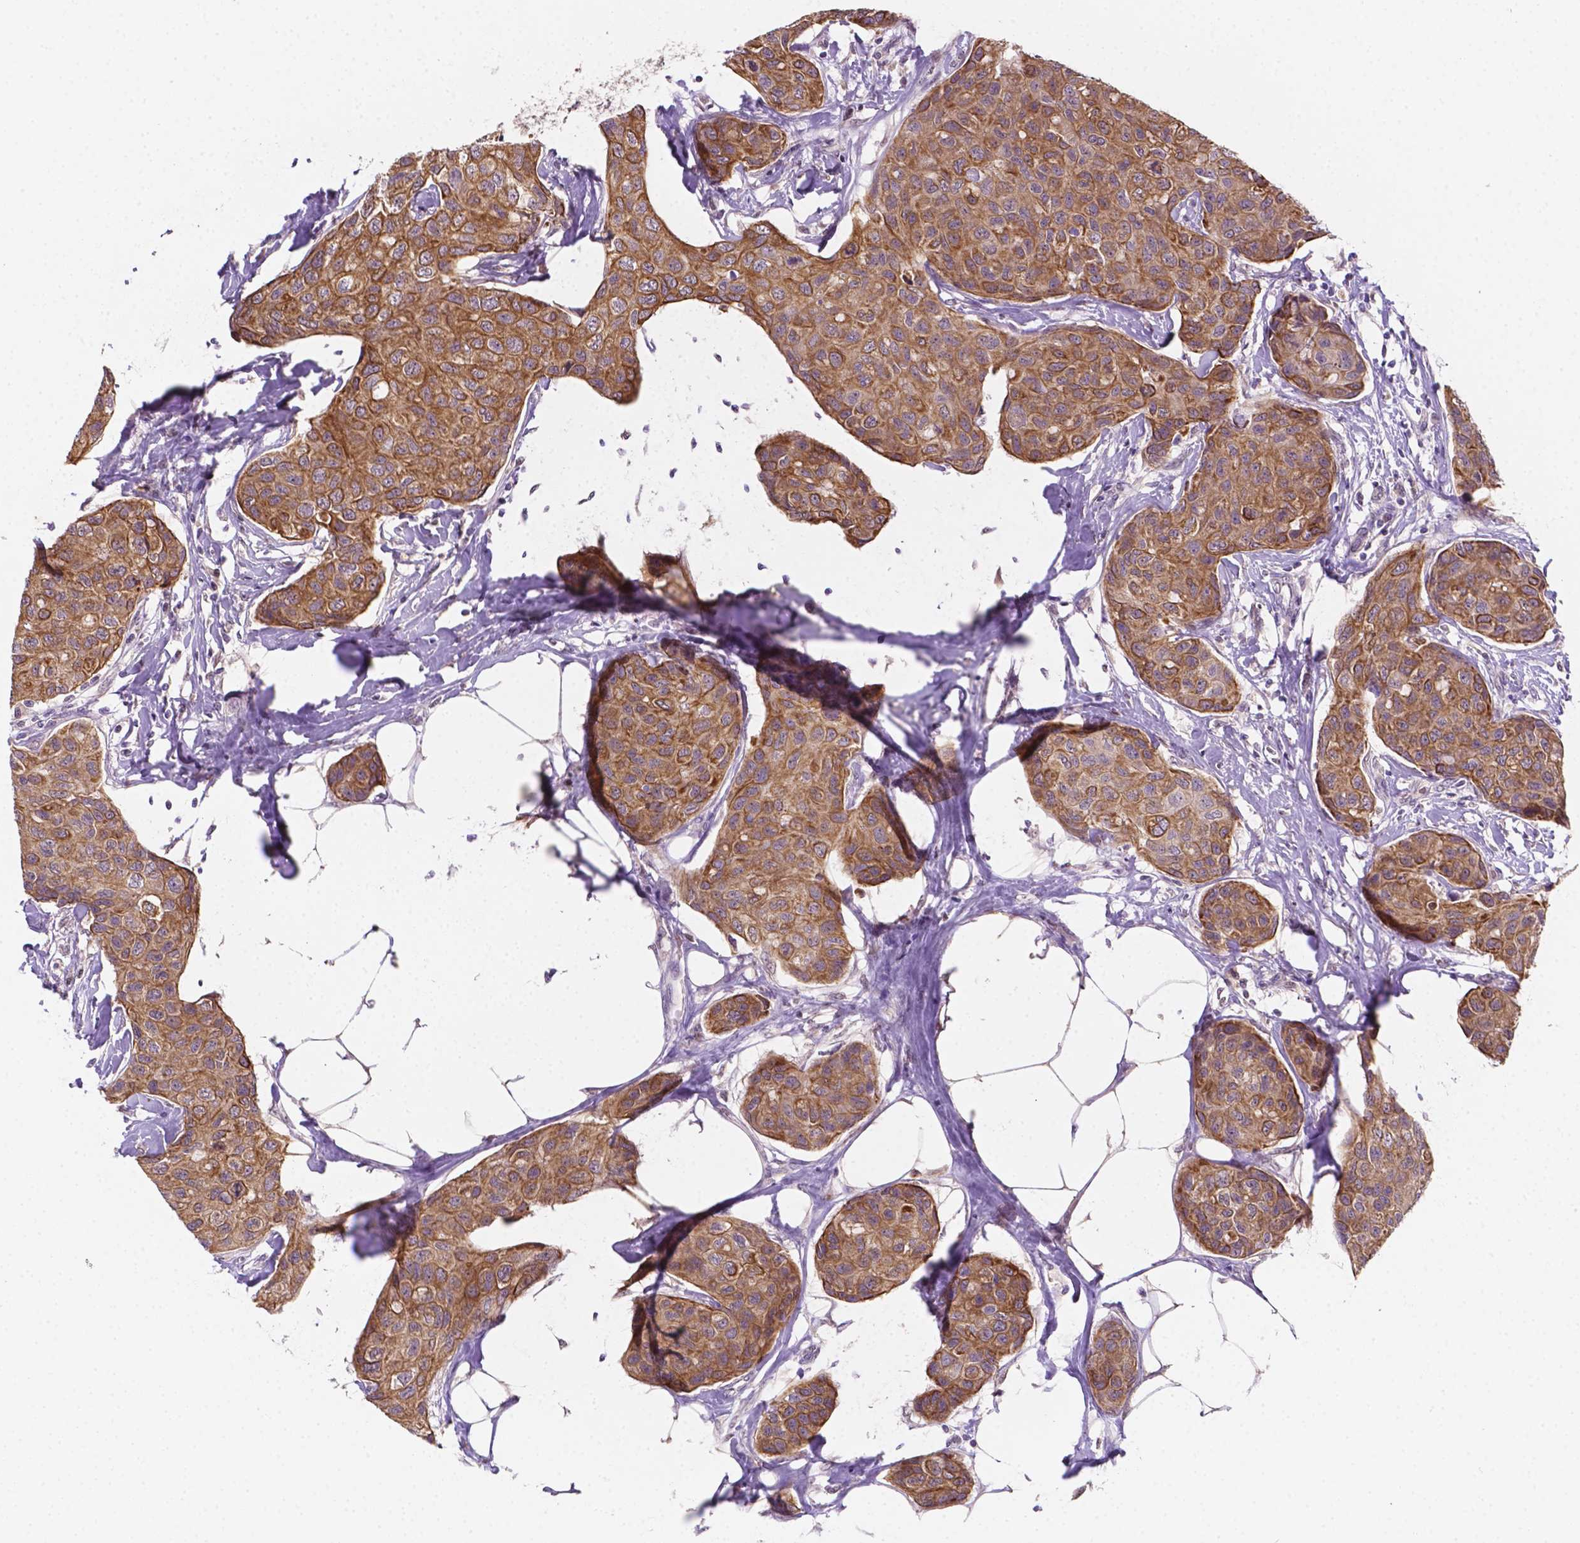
{"staining": {"intensity": "moderate", "quantity": ">75%", "location": "cytoplasmic/membranous"}, "tissue": "breast cancer", "cell_type": "Tumor cells", "image_type": "cancer", "snomed": [{"axis": "morphology", "description": "Duct carcinoma"}, {"axis": "topography", "description": "Breast"}], "caption": "Moderate cytoplasmic/membranous expression is present in about >75% of tumor cells in breast cancer (intraductal carcinoma).", "gene": "SHLD3", "patient": {"sex": "female", "age": 80}}